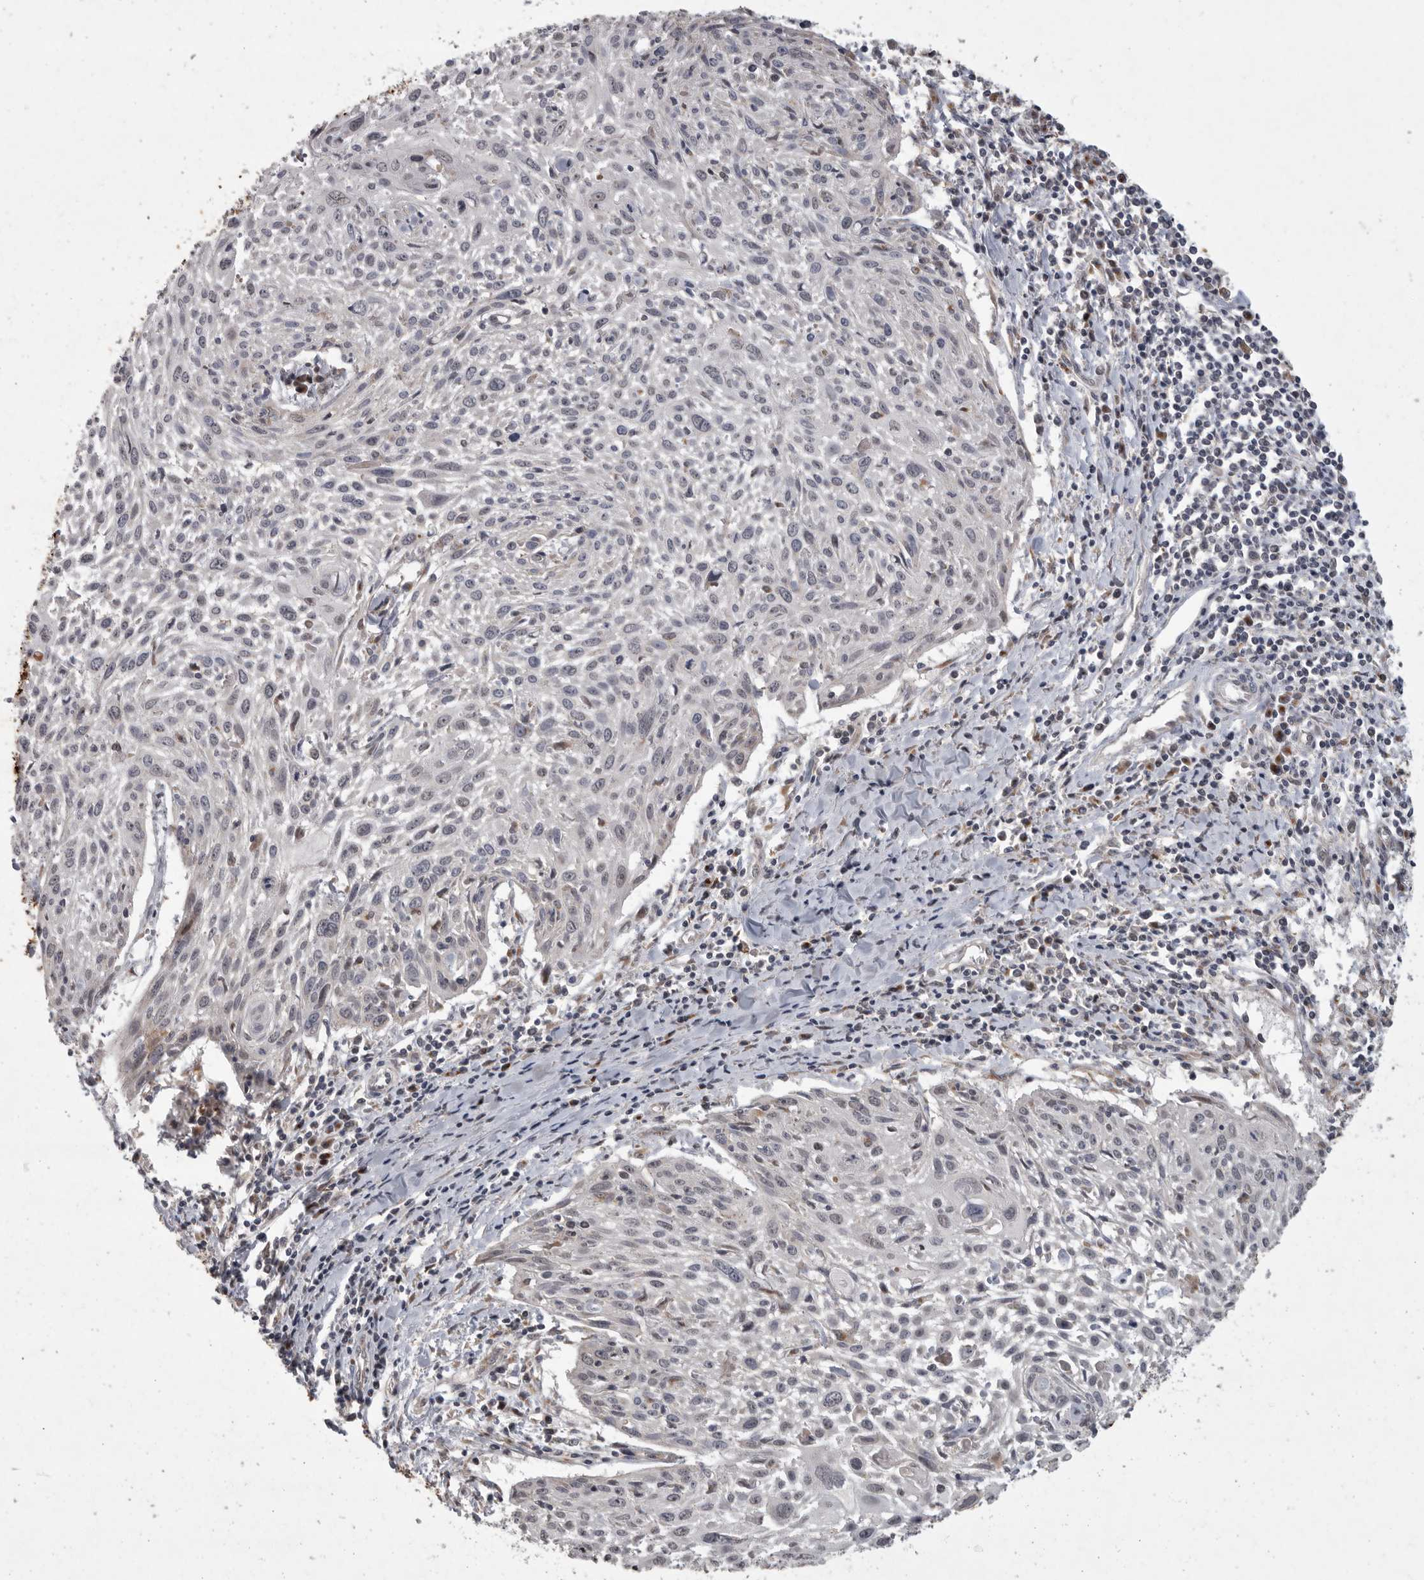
{"staining": {"intensity": "negative", "quantity": "none", "location": "none"}, "tissue": "cervical cancer", "cell_type": "Tumor cells", "image_type": "cancer", "snomed": [{"axis": "morphology", "description": "Squamous cell carcinoma, NOS"}, {"axis": "topography", "description": "Cervix"}], "caption": "This is an IHC photomicrograph of squamous cell carcinoma (cervical). There is no expression in tumor cells.", "gene": "MAN2A1", "patient": {"sex": "female", "age": 51}}